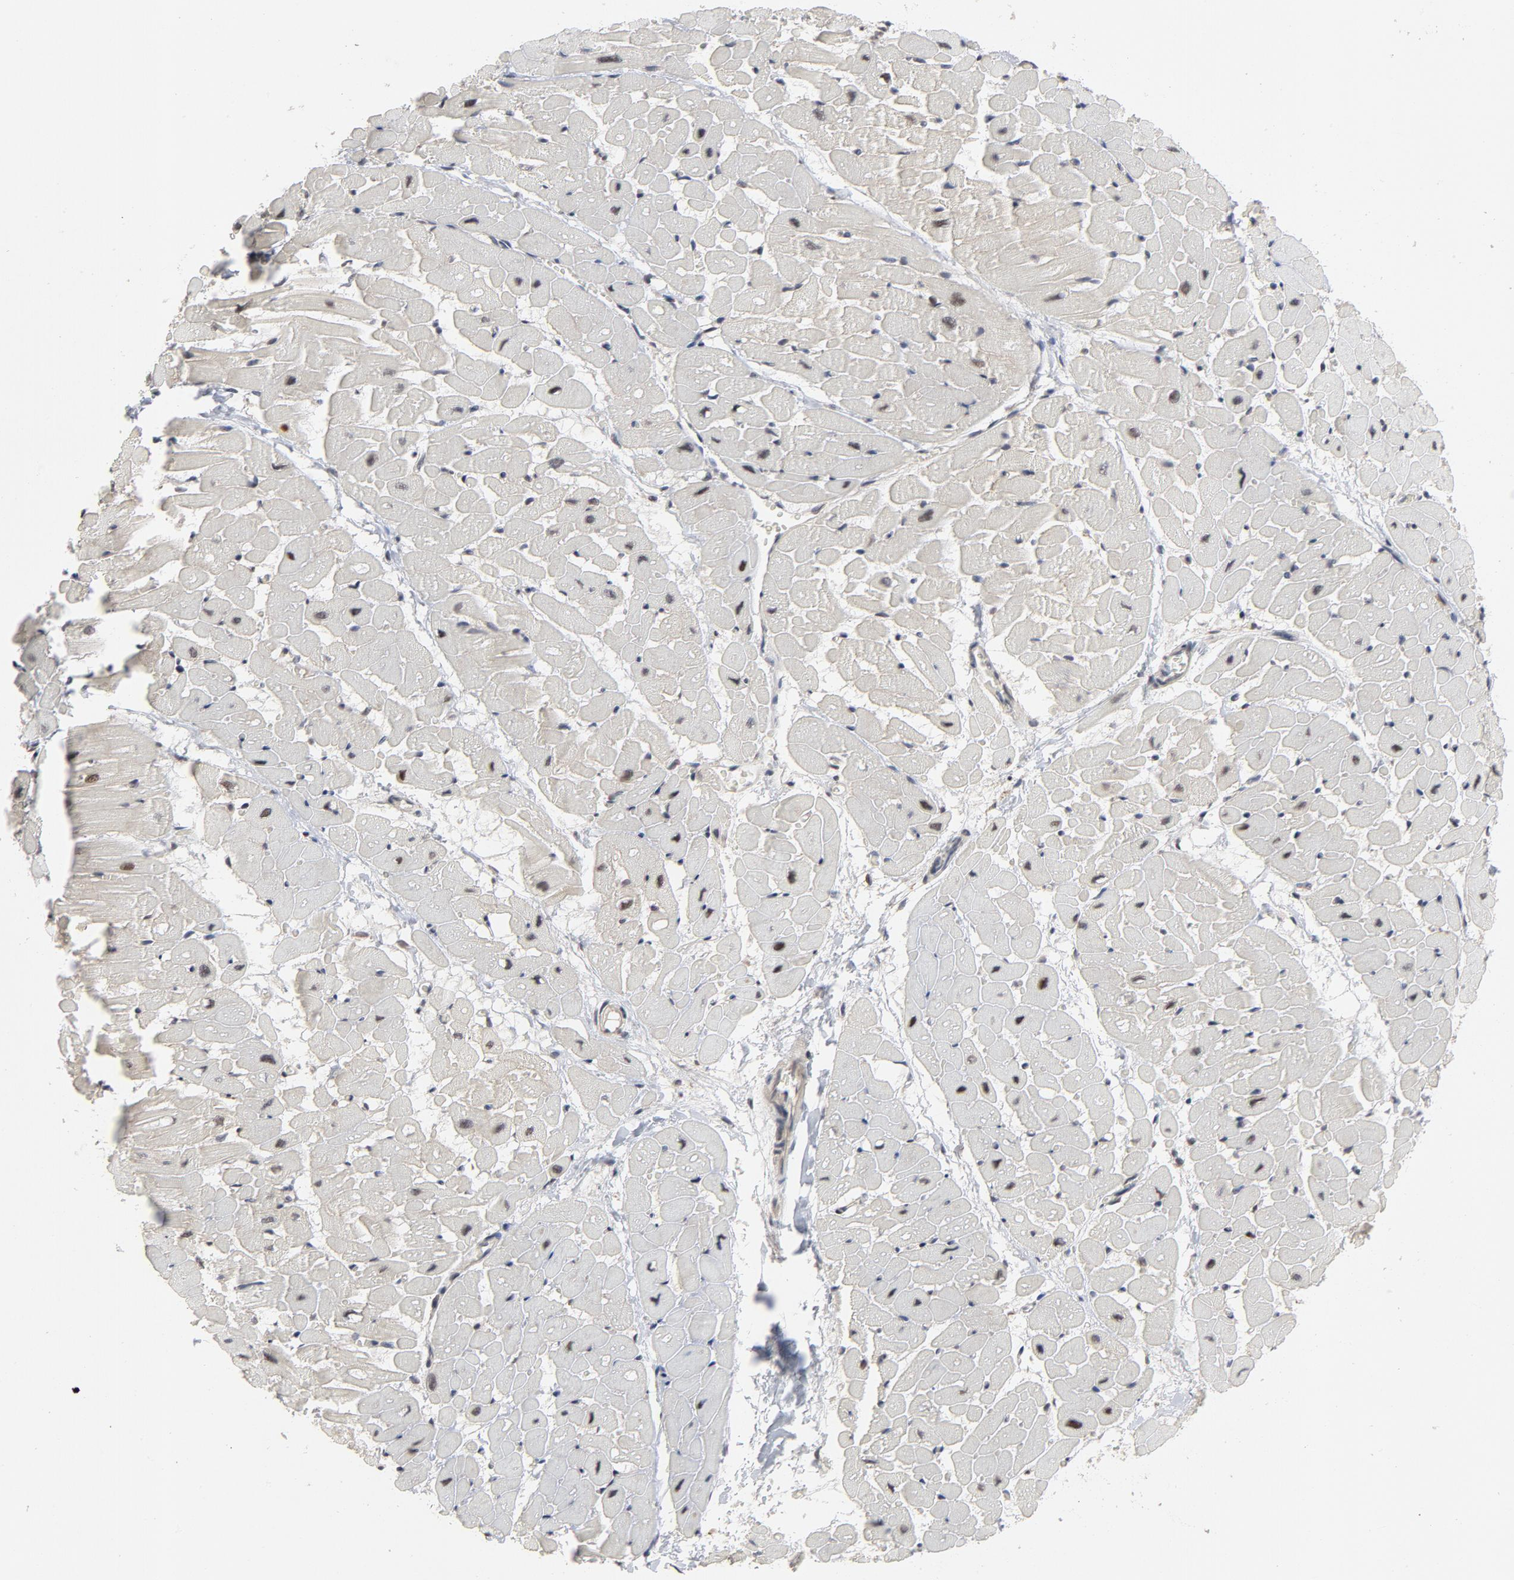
{"staining": {"intensity": "negative", "quantity": "none", "location": "none"}, "tissue": "heart muscle", "cell_type": "Cardiomyocytes", "image_type": "normal", "snomed": [{"axis": "morphology", "description": "Normal tissue, NOS"}, {"axis": "topography", "description": "Heart"}], "caption": "Cardiomyocytes show no significant staining in unremarkable heart muscle. The staining is performed using DAB (3,3'-diaminobenzidine) brown chromogen with nuclei counter-stained in using hematoxylin.", "gene": "RTL5", "patient": {"sex": "male", "age": 45}}